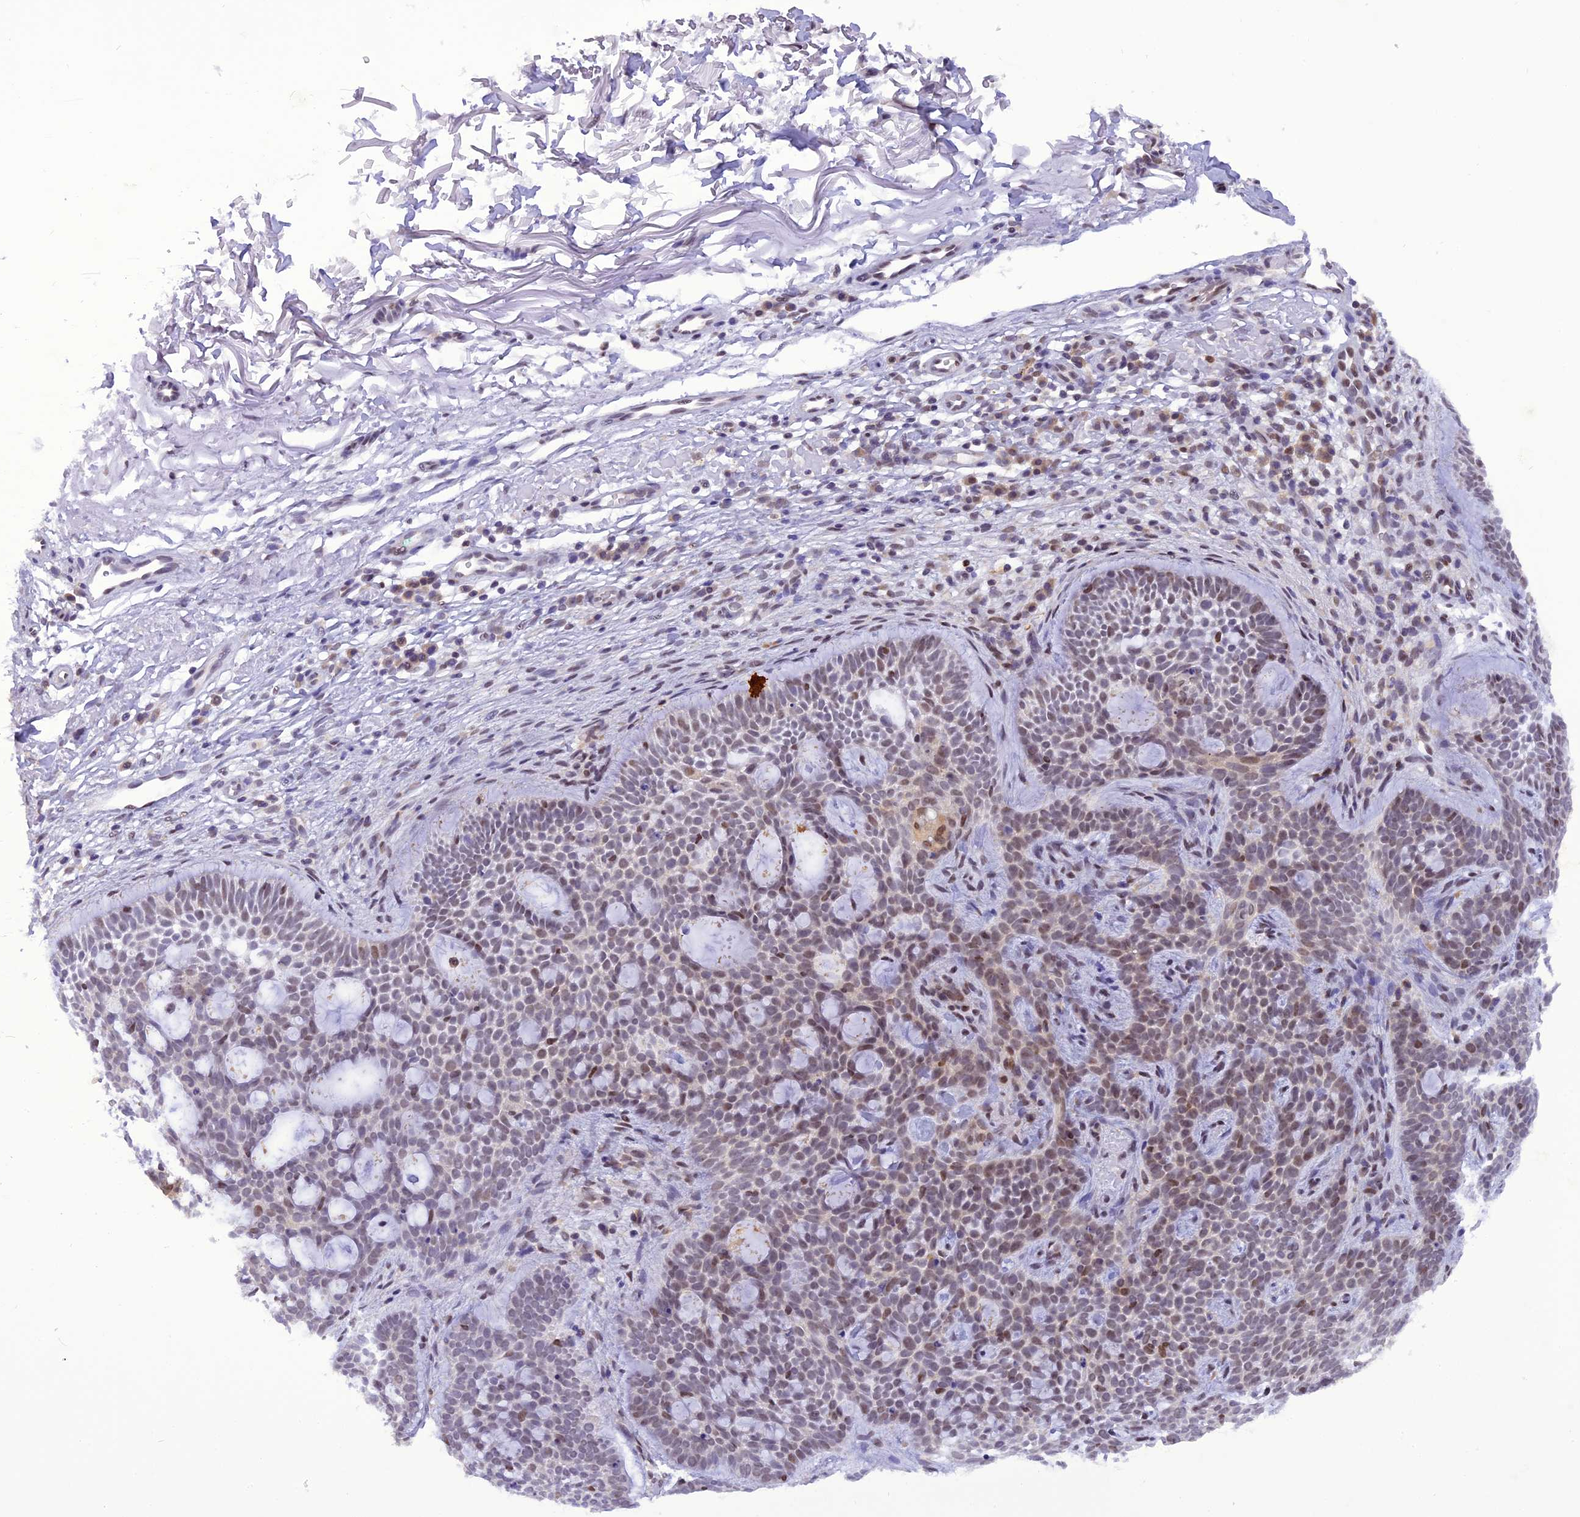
{"staining": {"intensity": "weak", "quantity": "<25%", "location": "nuclear"}, "tissue": "skin cancer", "cell_type": "Tumor cells", "image_type": "cancer", "snomed": [{"axis": "morphology", "description": "Basal cell carcinoma"}, {"axis": "topography", "description": "Skin"}], "caption": "Skin cancer was stained to show a protein in brown. There is no significant staining in tumor cells. The staining was performed using DAB (3,3'-diaminobenzidine) to visualize the protein expression in brown, while the nuclei were stained in blue with hematoxylin (Magnification: 20x).", "gene": "RABGGTA", "patient": {"sex": "male", "age": 85}}